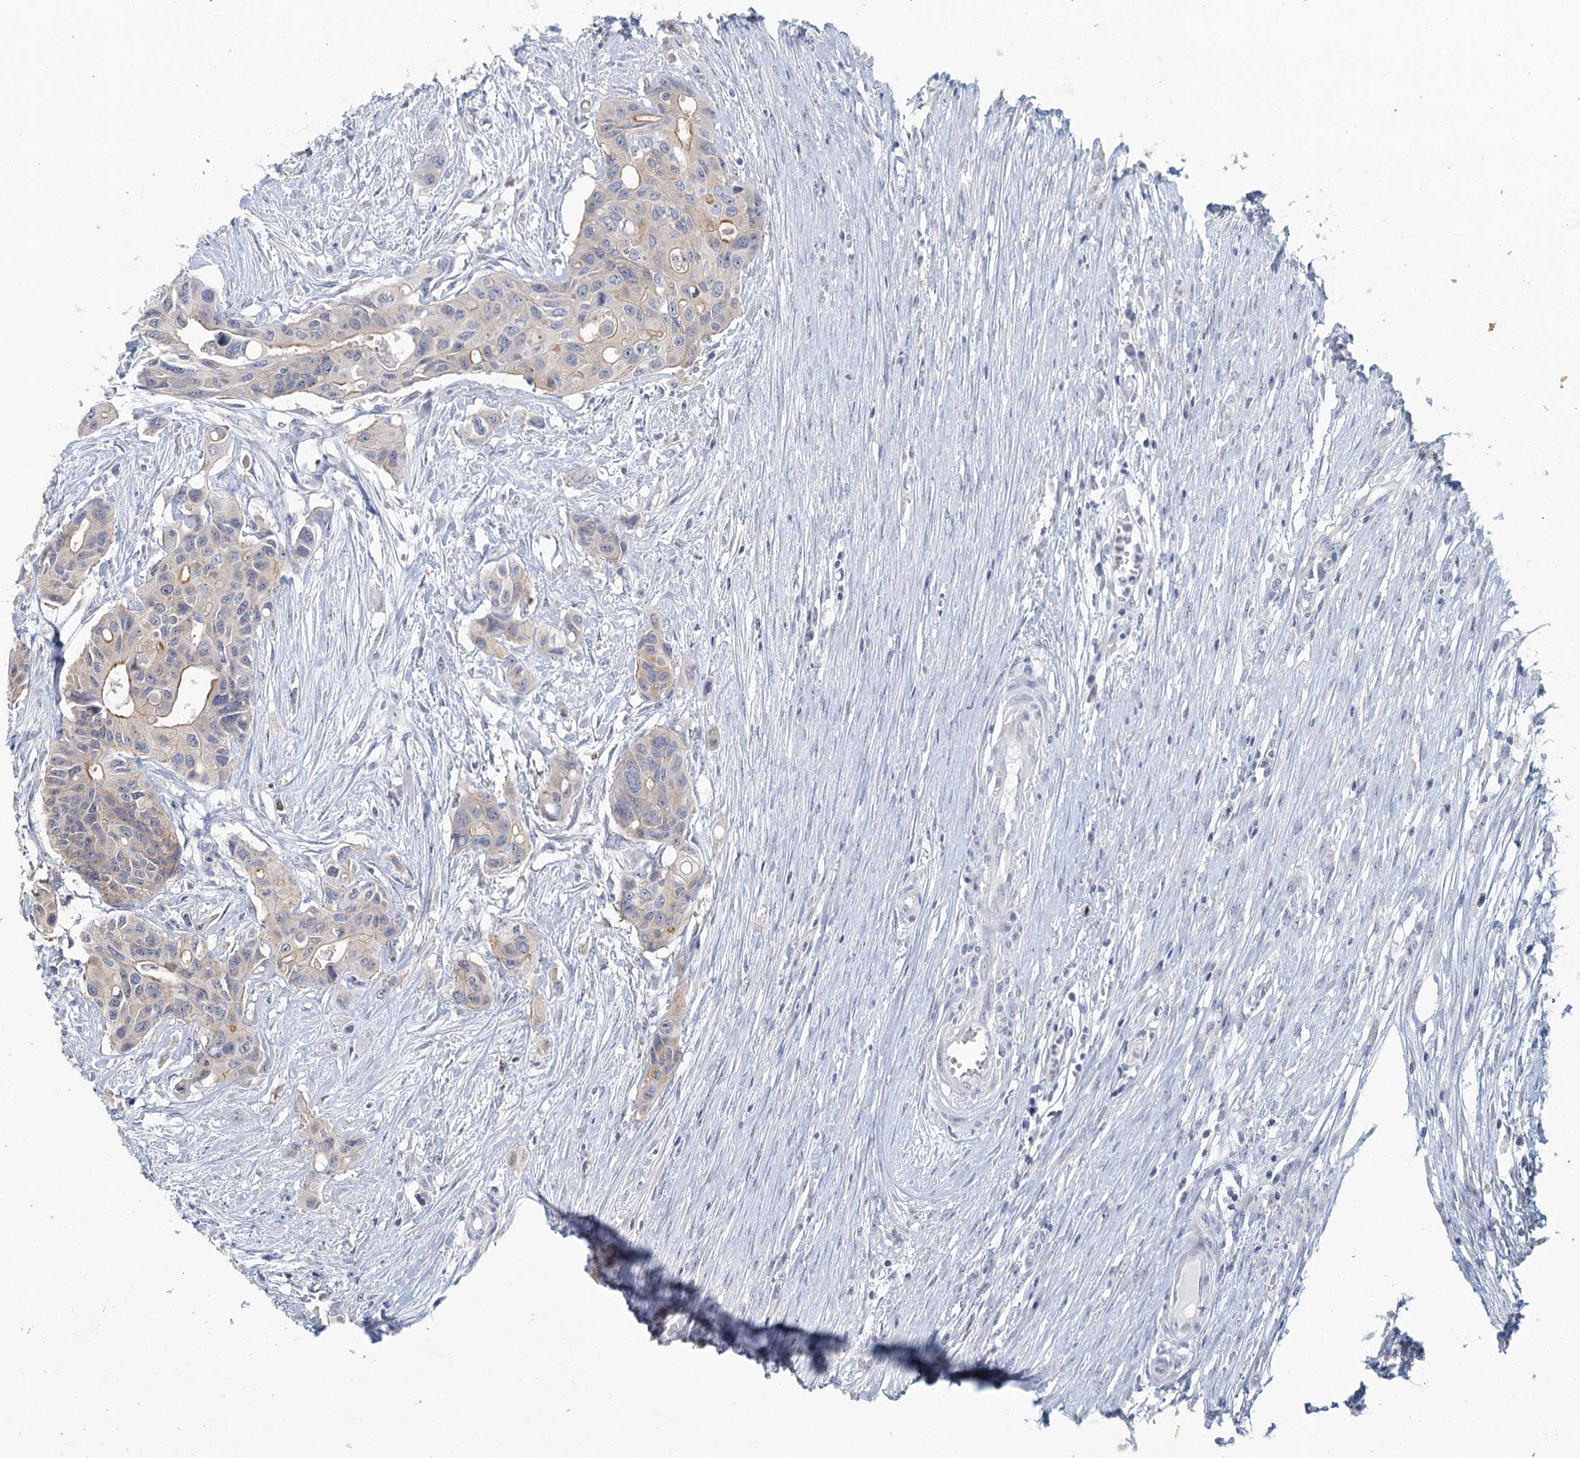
{"staining": {"intensity": "weak", "quantity": "<25%", "location": "cytoplasmic/membranous"}, "tissue": "colorectal cancer", "cell_type": "Tumor cells", "image_type": "cancer", "snomed": [{"axis": "morphology", "description": "Adenocarcinoma, NOS"}, {"axis": "topography", "description": "Colon"}], "caption": "Colorectal adenocarcinoma was stained to show a protein in brown. There is no significant positivity in tumor cells.", "gene": "MYO7B", "patient": {"sex": "male", "age": 77}}